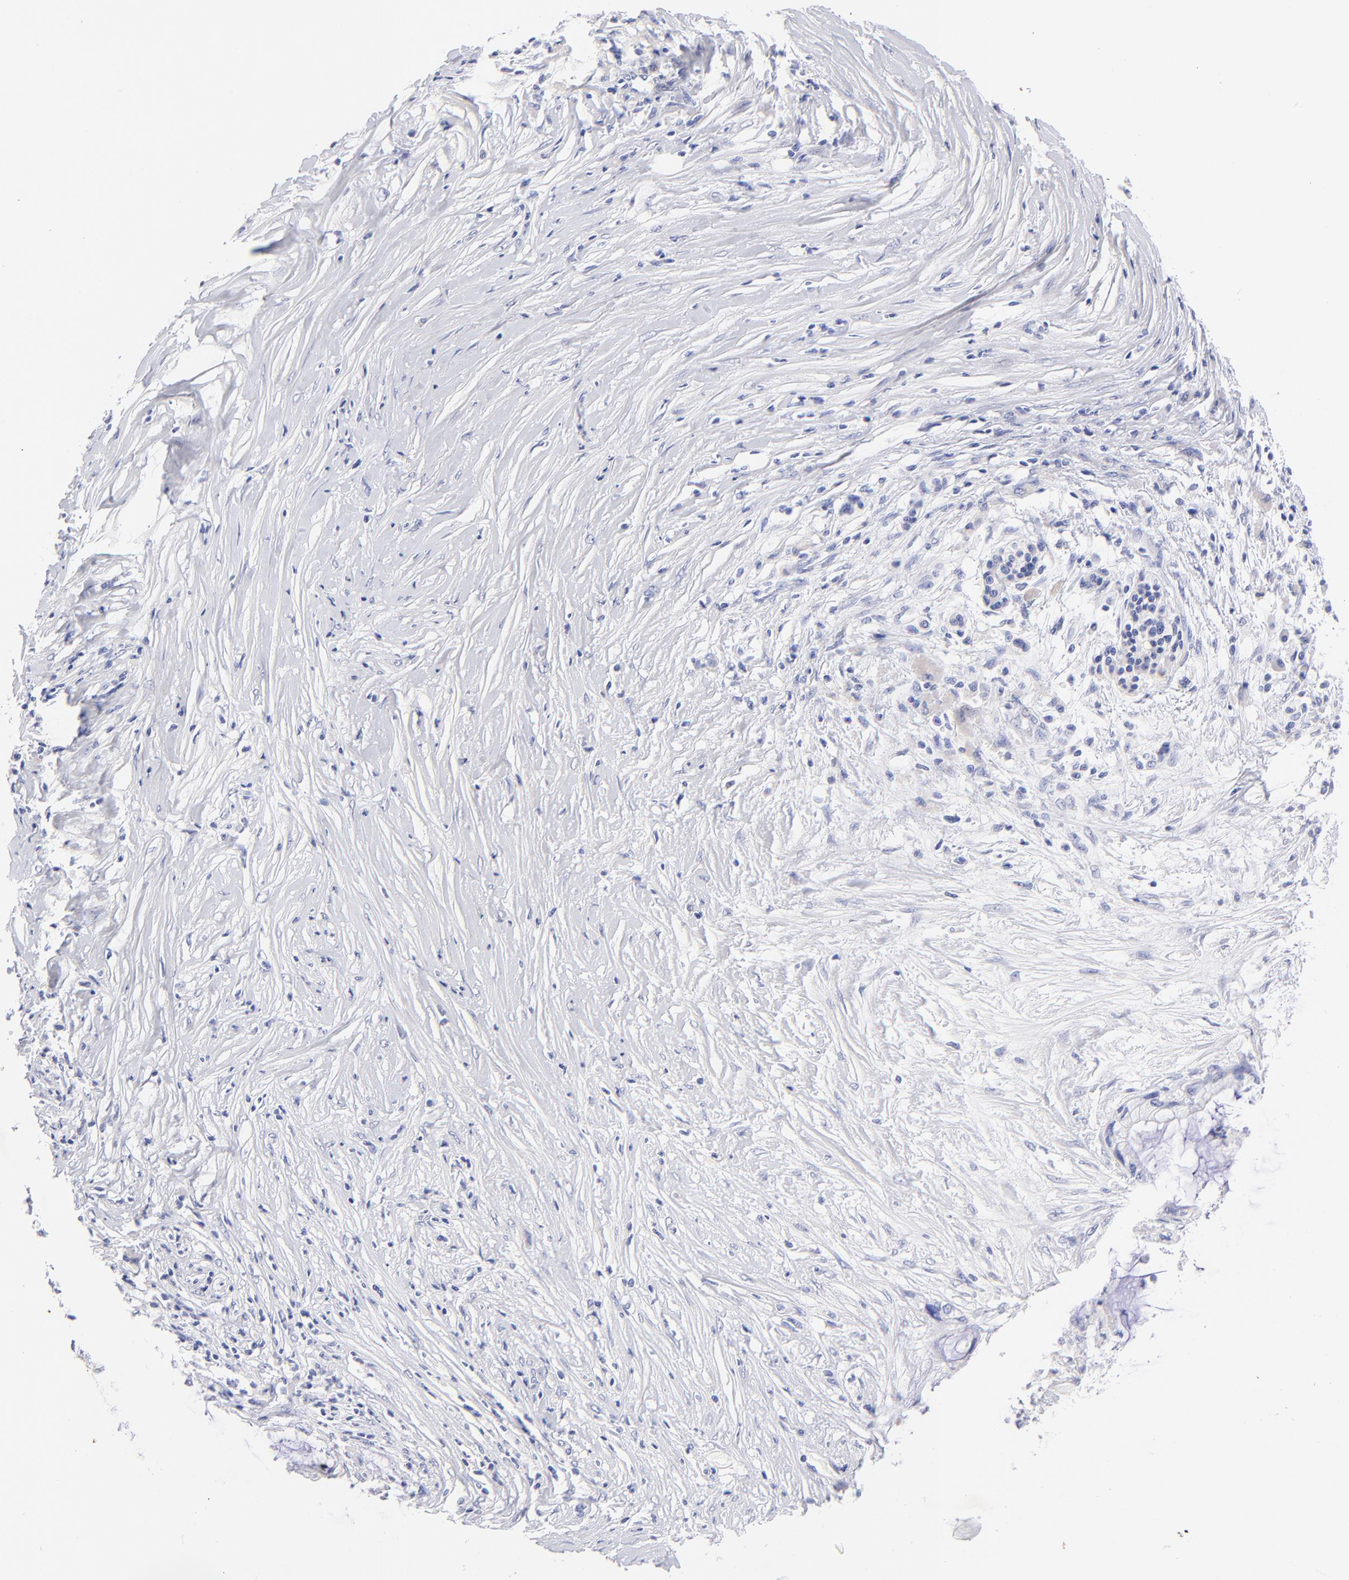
{"staining": {"intensity": "negative", "quantity": "none", "location": "none"}, "tissue": "pancreatic cancer", "cell_type": "Tumor cells", "image_type": "cancer", "snomed": [{"axis": "morphology", "description": "Adenocarcinoma, NOS"}, {"axis": "topography", "description": "Pancreas"}], "caption": "A histopathology image of pancreatic adenocarcinoma stained for a protein demonstrates no brown staining in tumor cells.", "gene": "HORMAD2", "patient": {"sex": "female", "age": 59}}